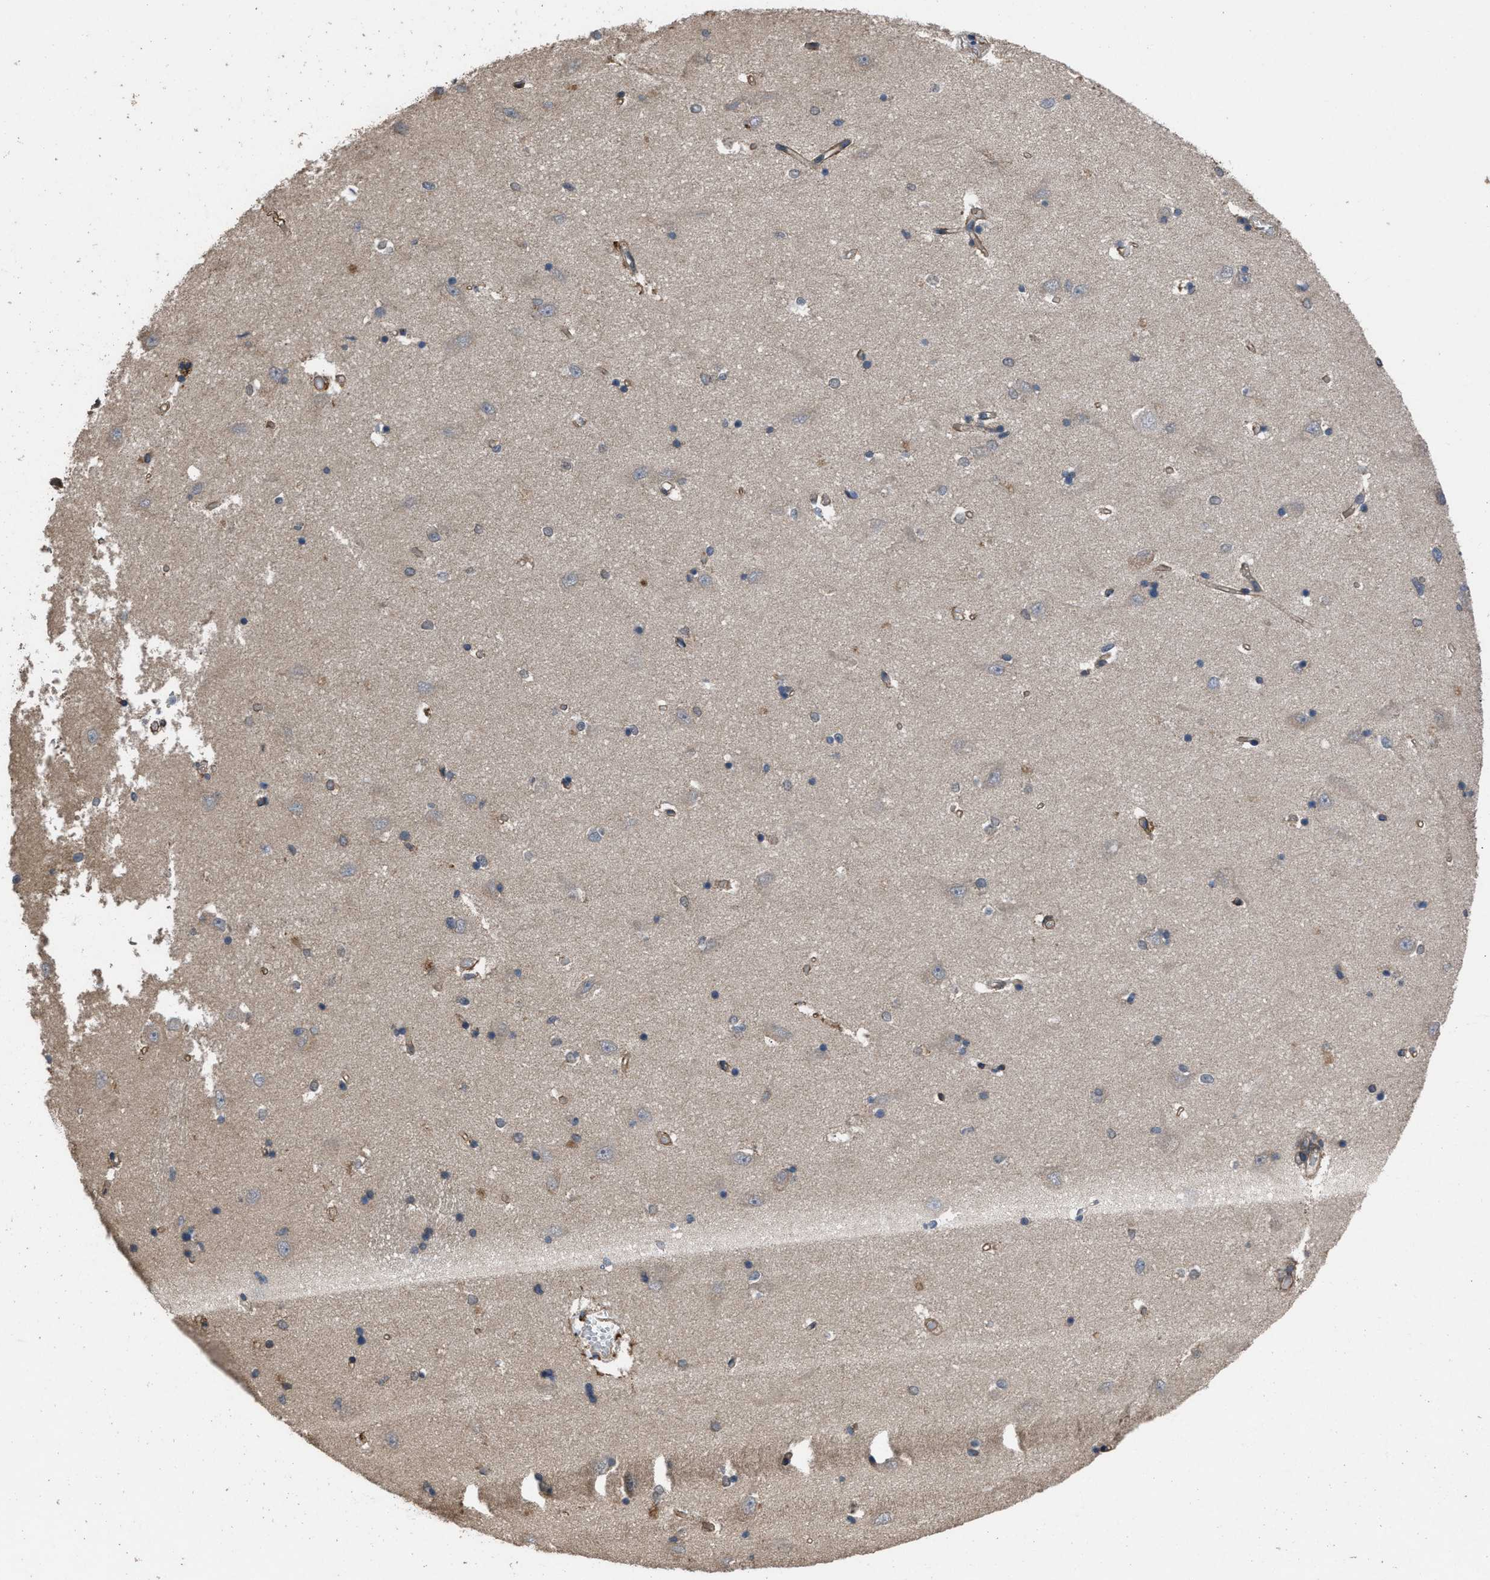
{"staining": {"intensity": "moderate", "quantity": "<25%", "location": "nuclear"}, "tissue": "hippocampus", "cell_type": "Glial cells", "image_type": "normal", "snomed": [{"axis": "morphology", "description": "Normal tissue, NOS"}, {"axis": "topography", "description": "Hippocampus"}], "caption": "Immunohistochemistry (IHC) (DAB) staining of unremarkable hippocampus shows moderate nuclear protein positivity in about <25% of glial cells.", "gene": "UTRN", "patient": {"sex": "male", "age": 45}}